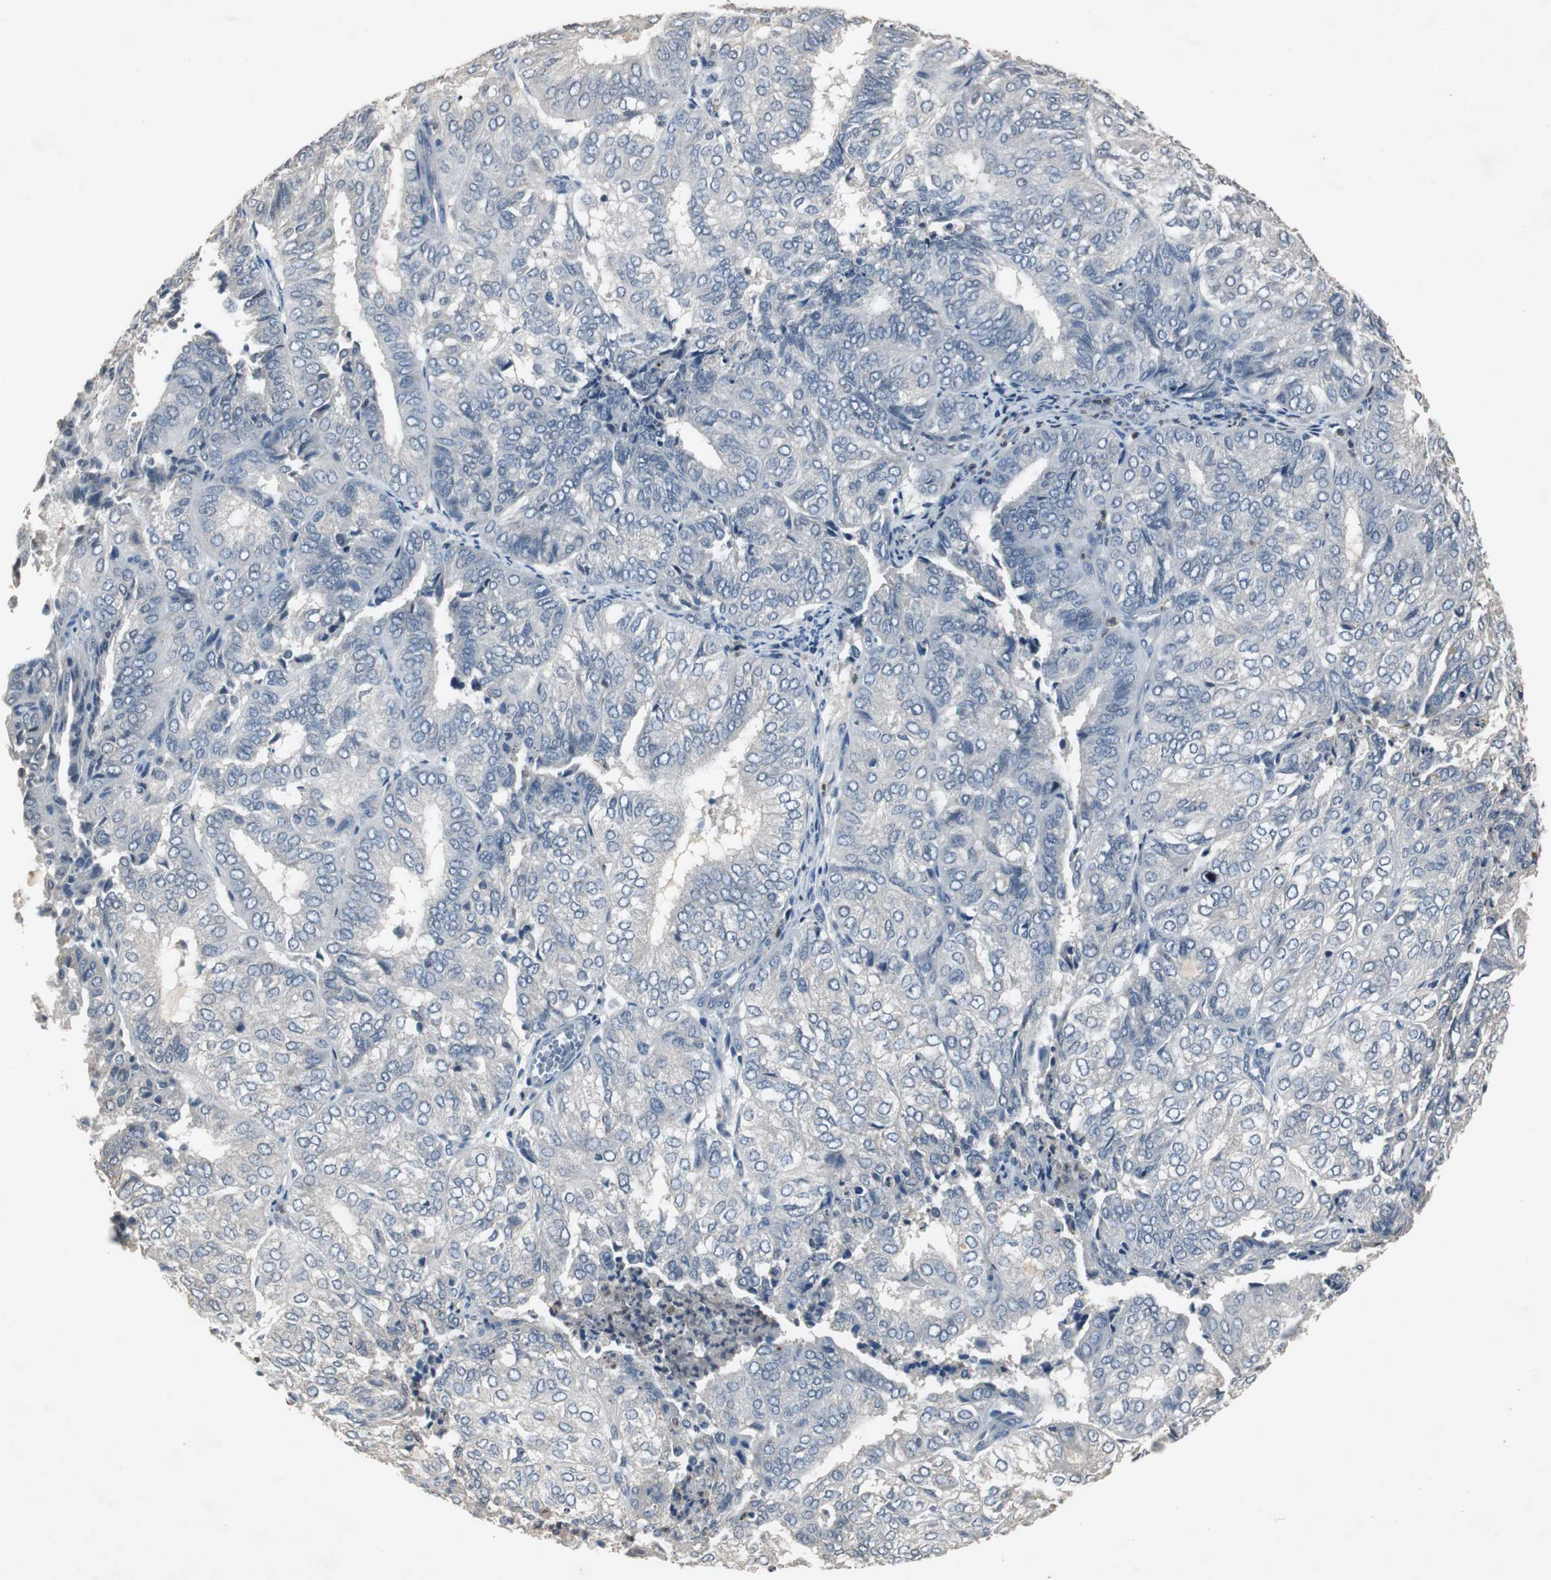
{"staining": {"intensity": "negative", "quantity": "none", "location": "none"}, "tissue": "endometrial cancer", "cell_type": "Tumor cells", "image_type": "cancer", "snomed": [{"axis": "morphology", "description": "Adenocarcinoma, NOS"}, {"axis": "topography", "description": "Uterus"}], "caption": "A high-resolution photomicrograph shows immunohistochemistry (IHC) staining of adenocarcinoma (endometrial), which reveals no significant staining in tumor cells.", "gene": "ADNP2", "patient": {"sex": "female", "age": 60}}